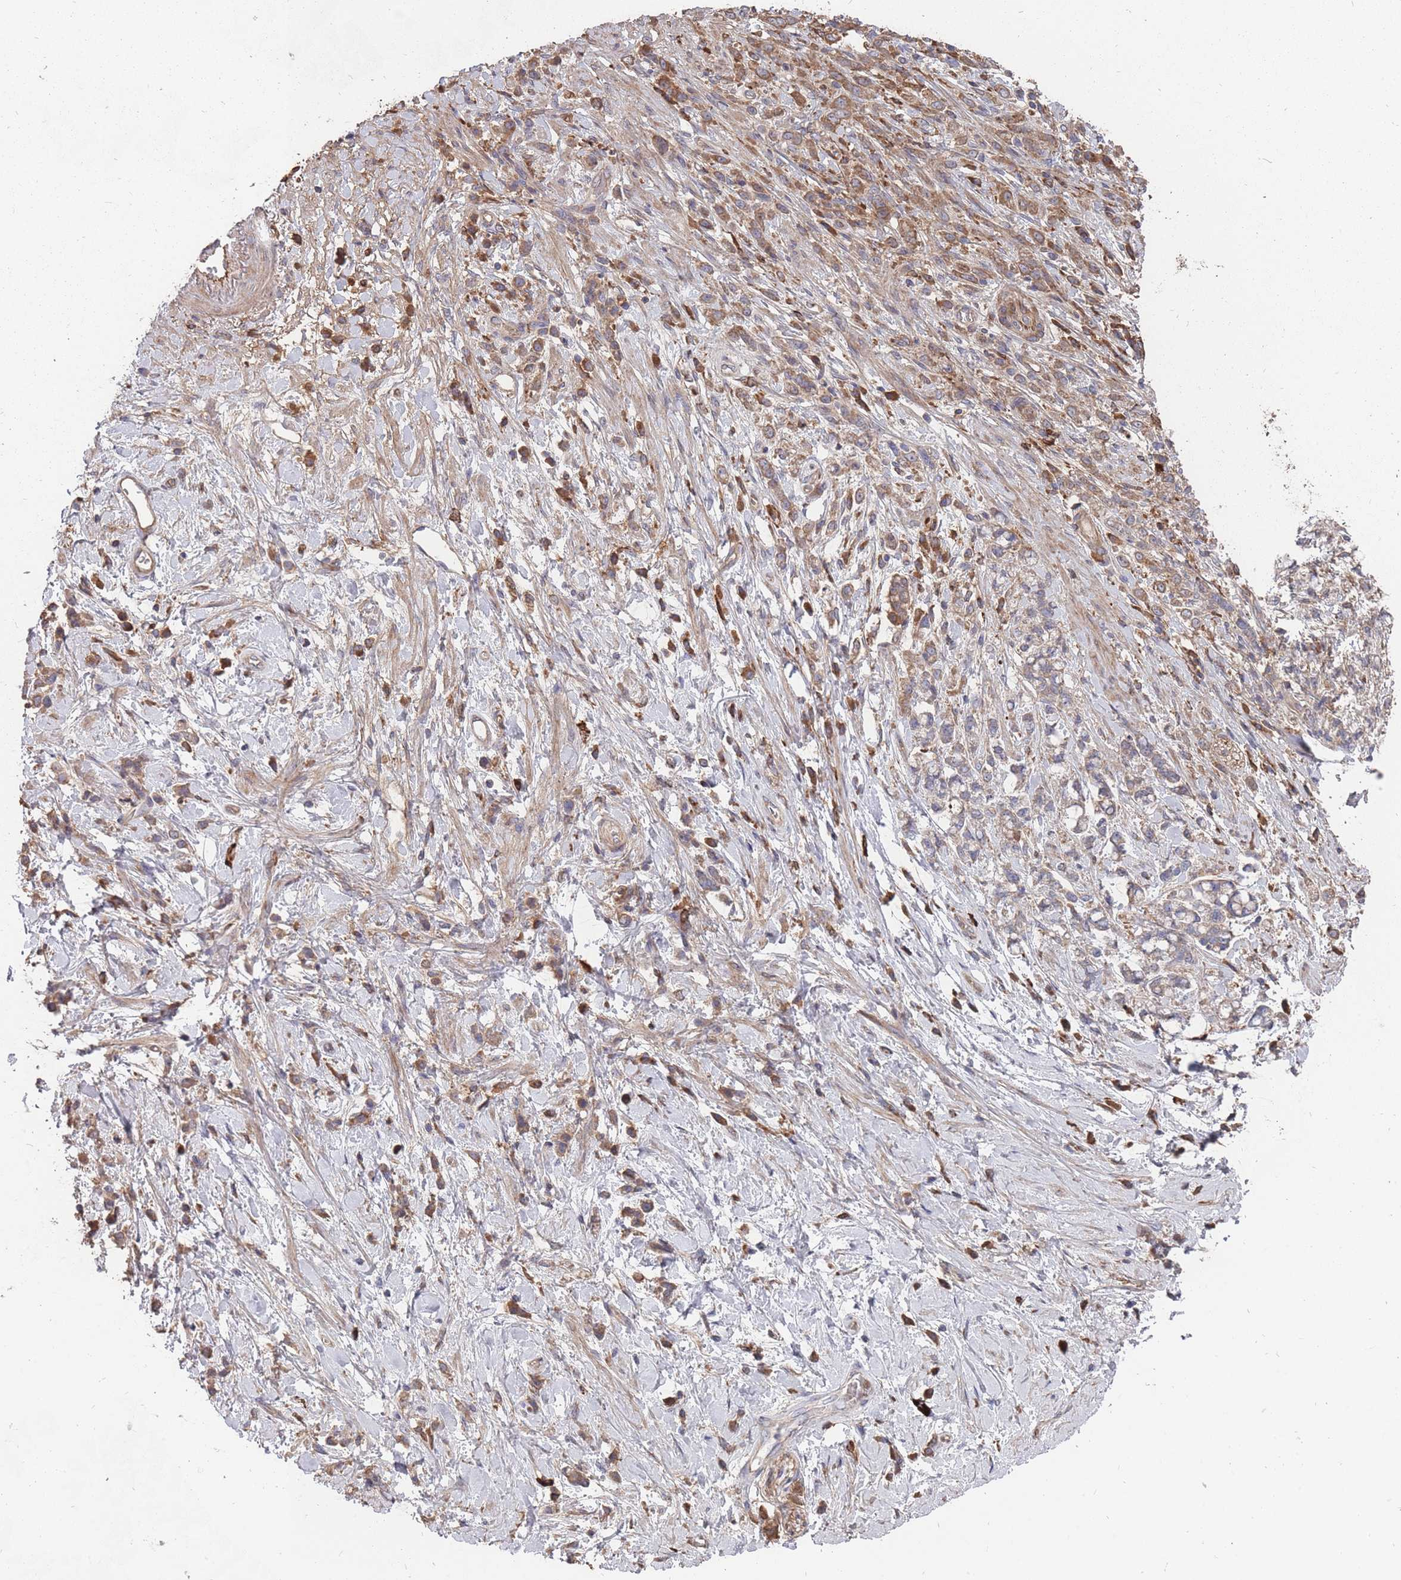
{"staining": {"intensity": "moderate", "quantity": "25%-75%", "location": "cytoplasmic/membranous"}, "tissue": "stomach cancer", "cell_type": "Tumor cells", "image_type": "cancer", "snomed": [{"axis": "morphology", "description": "Adenocarcinoma, NOS"}, {"axis": "topography", "description": "Stomach"}], "caption": "IHC photomicrograph of neoplastic tissue: stomach adenocarcinoma stained using immunohistochemistry (IHC) demonstrates medium levels of moderate protein expression localized specifically in the cytoplasmic/membranous of tumor cells, appearing as a cytoplasmic/membranous brown color.", "gene": "THSD7B", "patient": {"sex": "female", "age": 60}}